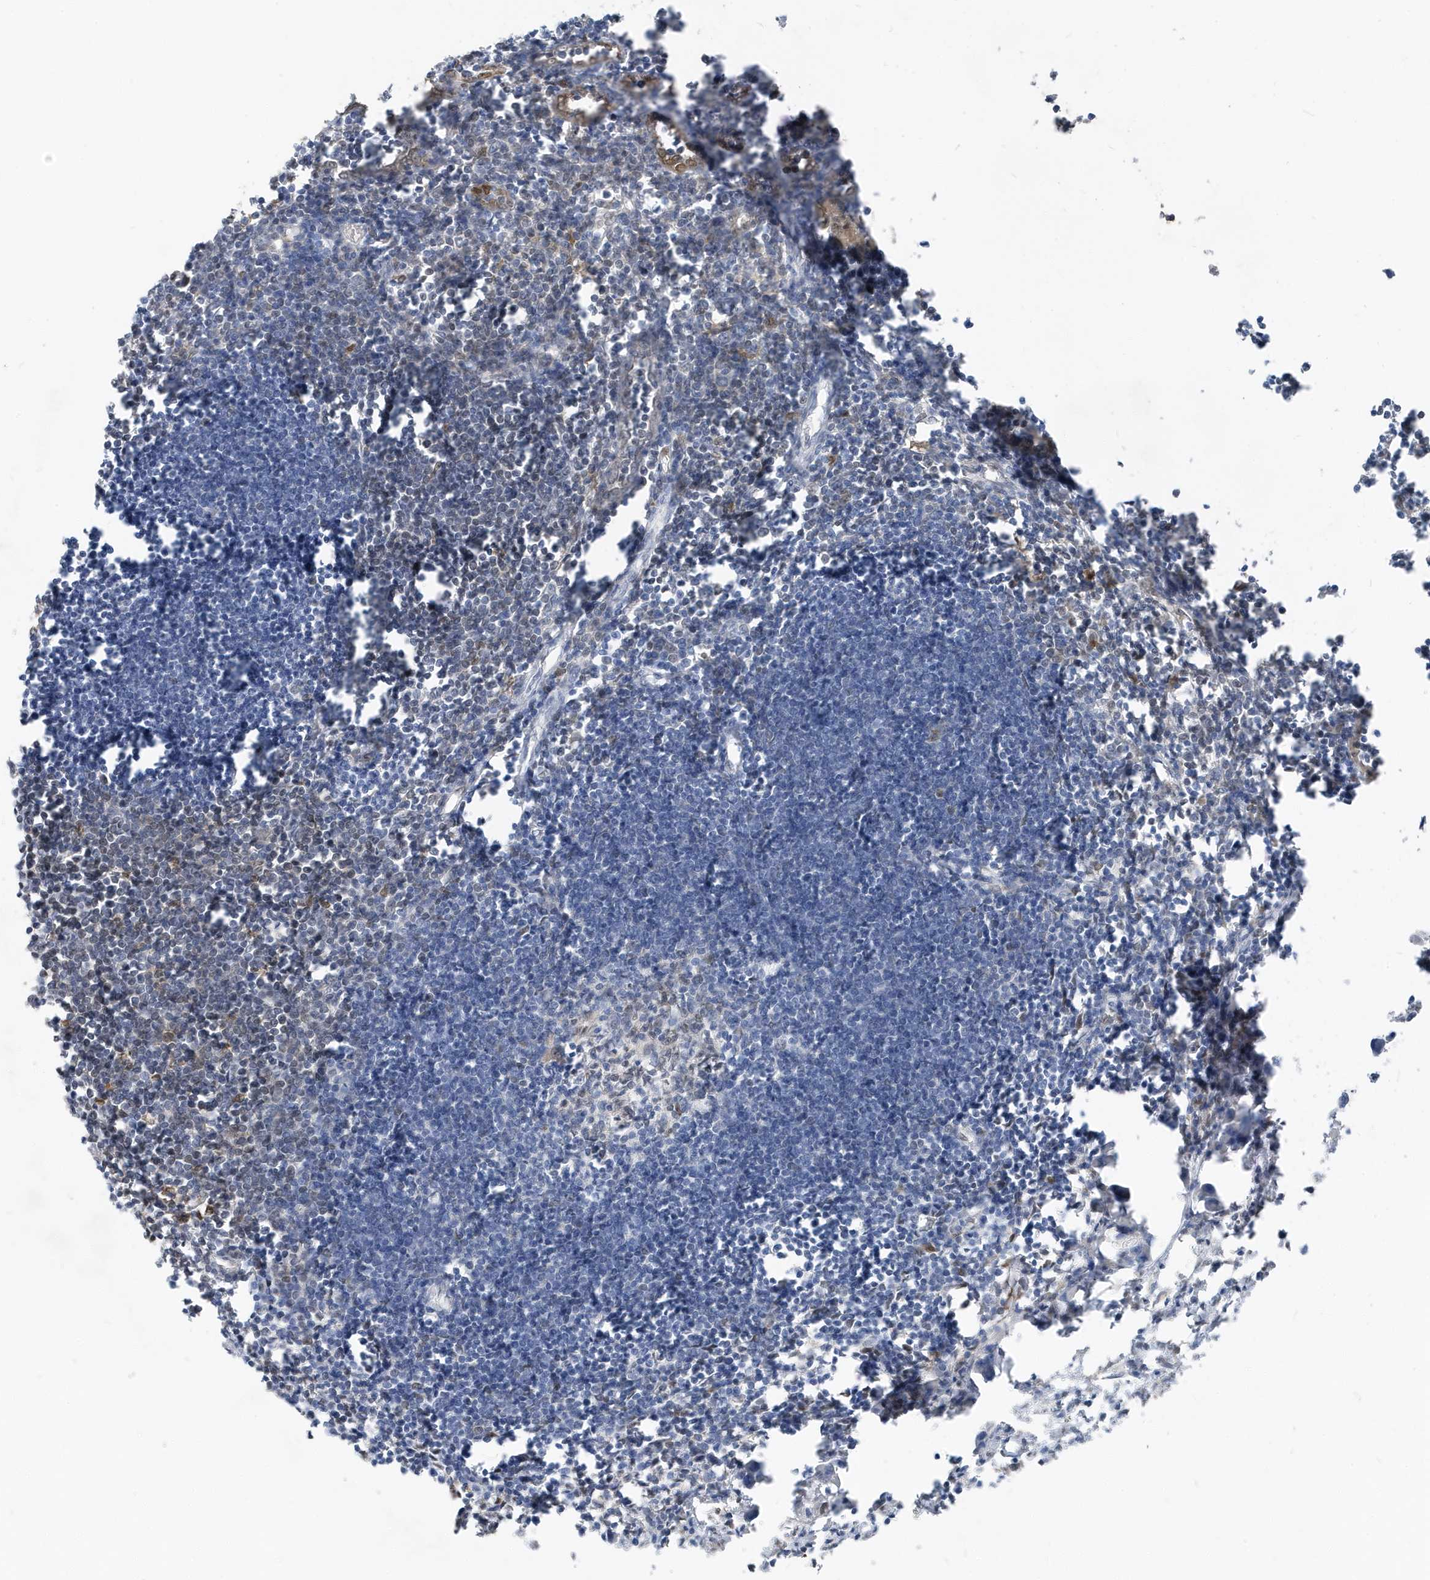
{"staining": {"intensity": "moderate", "quantity": "25%-75%", "location": "cytoplasmic/membranous,nuclear"}, "tissue": "lymph node", "cell_type": "Germinal center cells", "image_type": "normal", "snomed": [{"axis": "morphology", "description": "Normal tissue, NOS"}, {"axis": "morphology", "description": "Malignant melanoma, Metastatic site"}, {"axis": "topography", "description": "Lymph node"}], "caption": "Immunohistochemistry histopathology image of normal lymph node stained for a protein (brown), which reveals medium levels of moderate cytoplasmic/membranous,nuclear positivity in approximately 25%-75% of germinal center cells.", "gene": "NCOA7", "patient": {"sex": "male", "age": 41}}